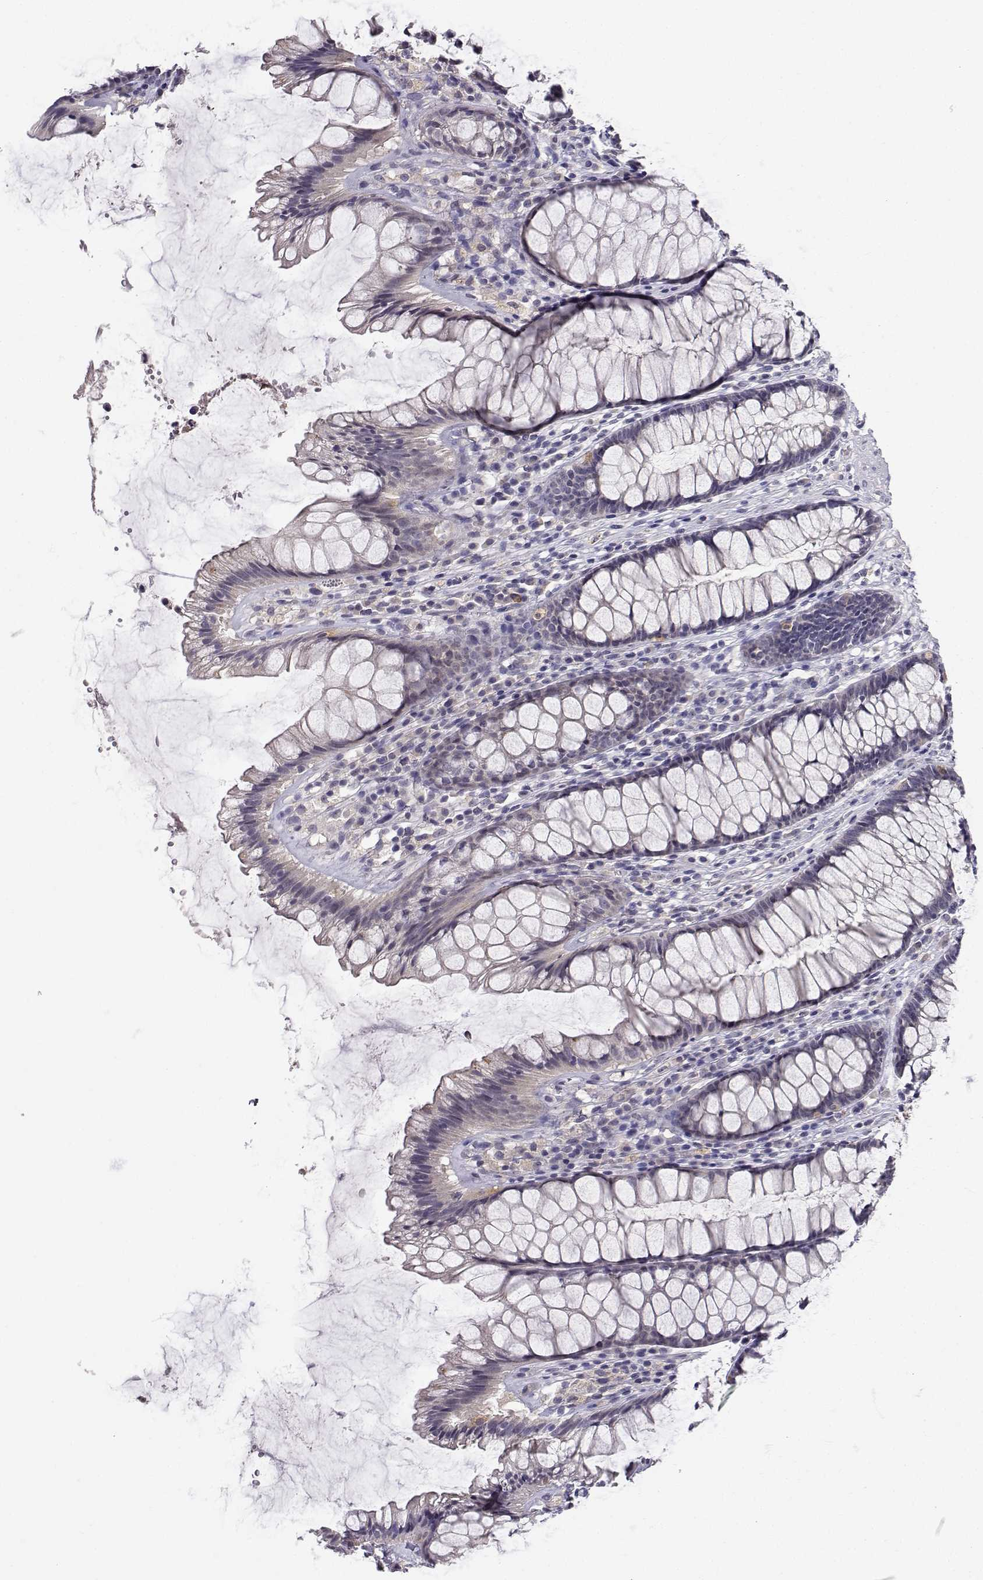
{"staining": {"intensity": "negative", "quantity": "none", "location": "none"}, "tissue": "rectum", "cell_type": "Glandular cells", "image_type": "normal", "snomed": [{"axis": "morphology", "description": "Normal tissue, NOS"}, {"axis": "topography", "description": "Rectum"}], "caption": "IHC histopathology image of unremarkable rectum: rectum stained with DAB (3,3'-diaminobenzidine) displays no significant protein positivity in glandular cells.", "gene": "SLC6A3", "patient": {"sex": "male", "age": 72}}